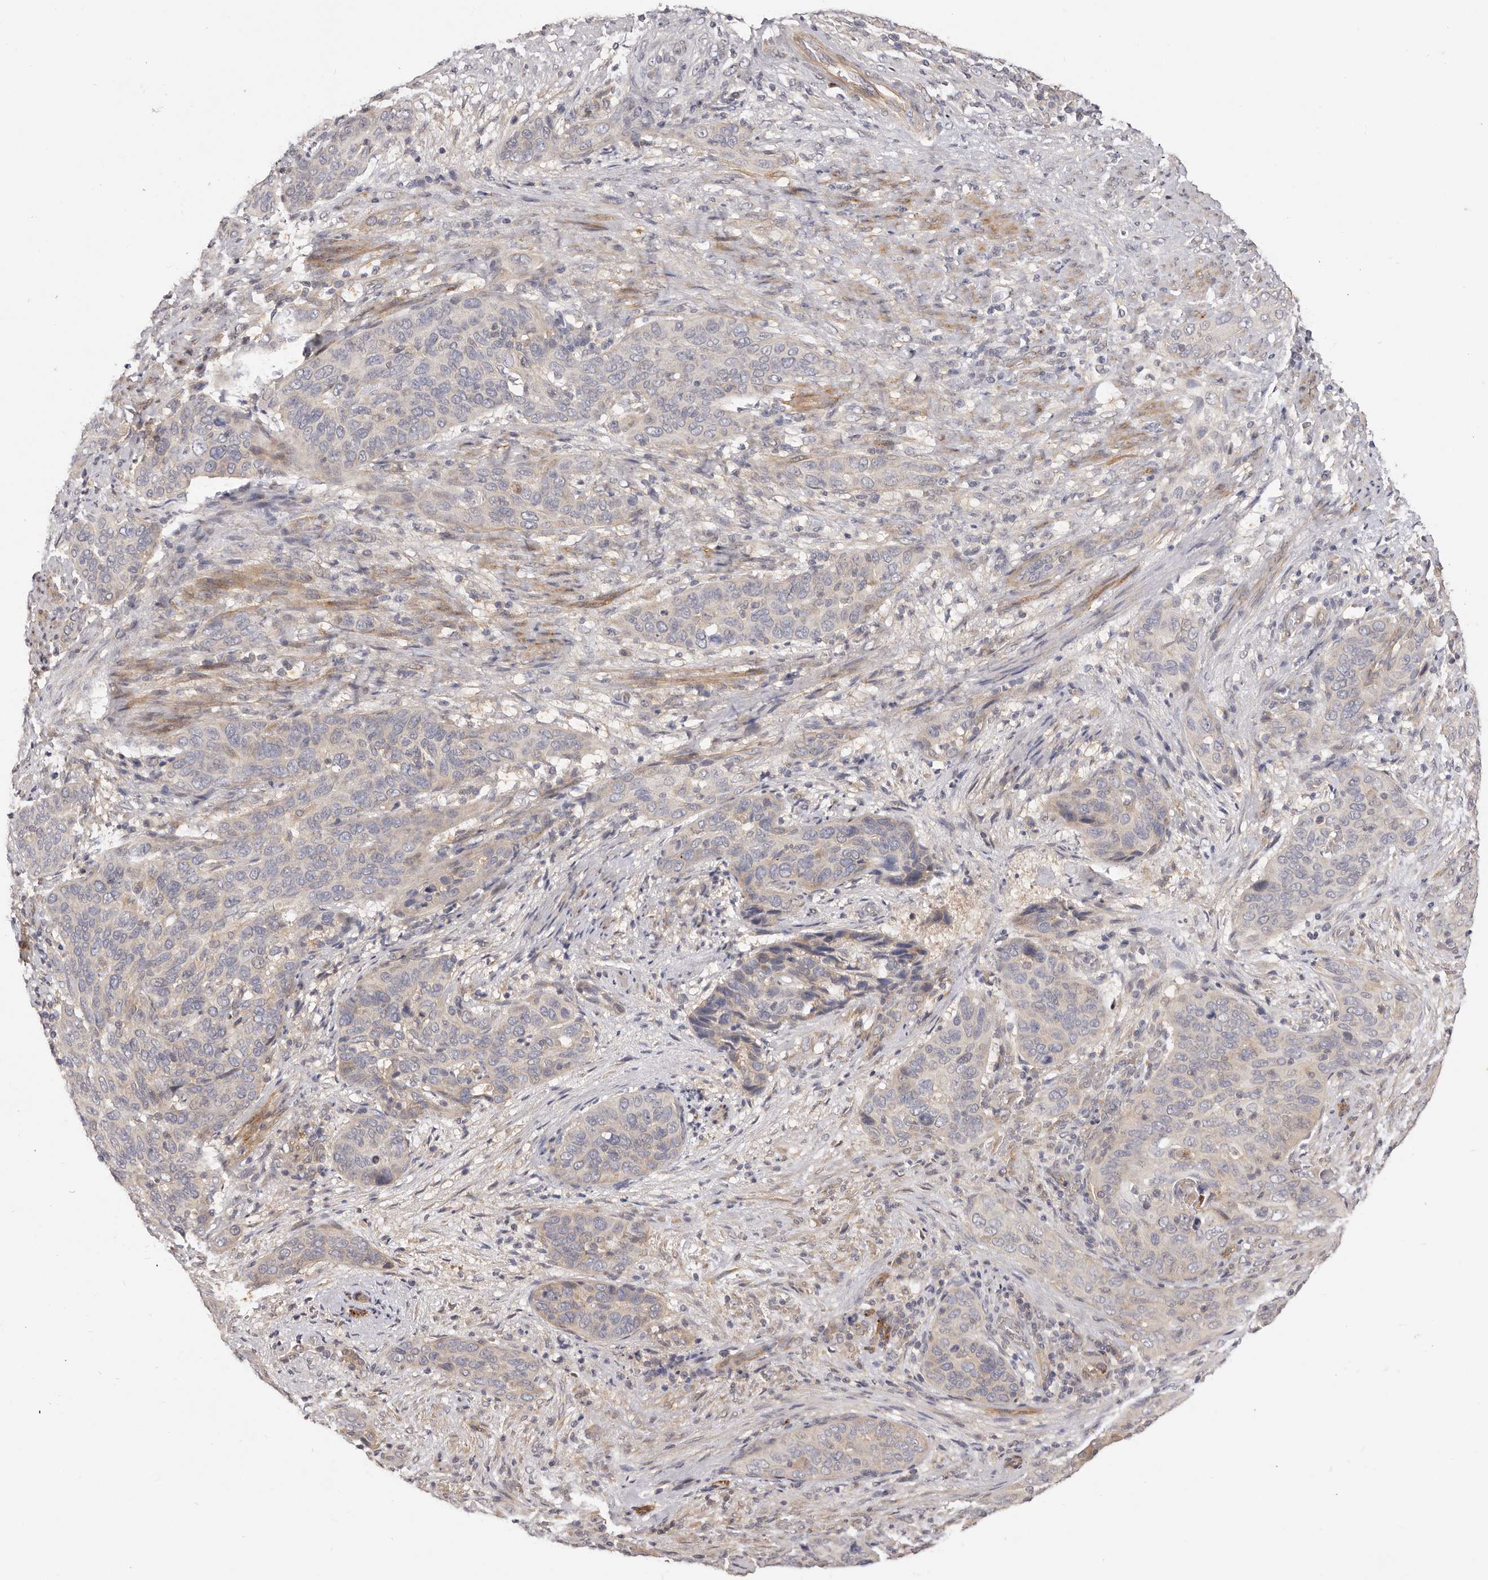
{"staining": {"intensity": "negative", "quantity": "none", "location": "none"}, "tissue": "cervical cancer", "cell_type": "Tumor cells", "image_type": "cancer", "snomed": [{"axis": "morphology", "description": "Squamous cell carcinoma, NOS"}, {"axis": "topography", "description": "Cervix"}], "caption": "Tumor cells show no significant protein expression in cervical squamous cell carcinoma.", "gene": "ADAMTS9", "patient": {"sex": "female", "age": 60}}